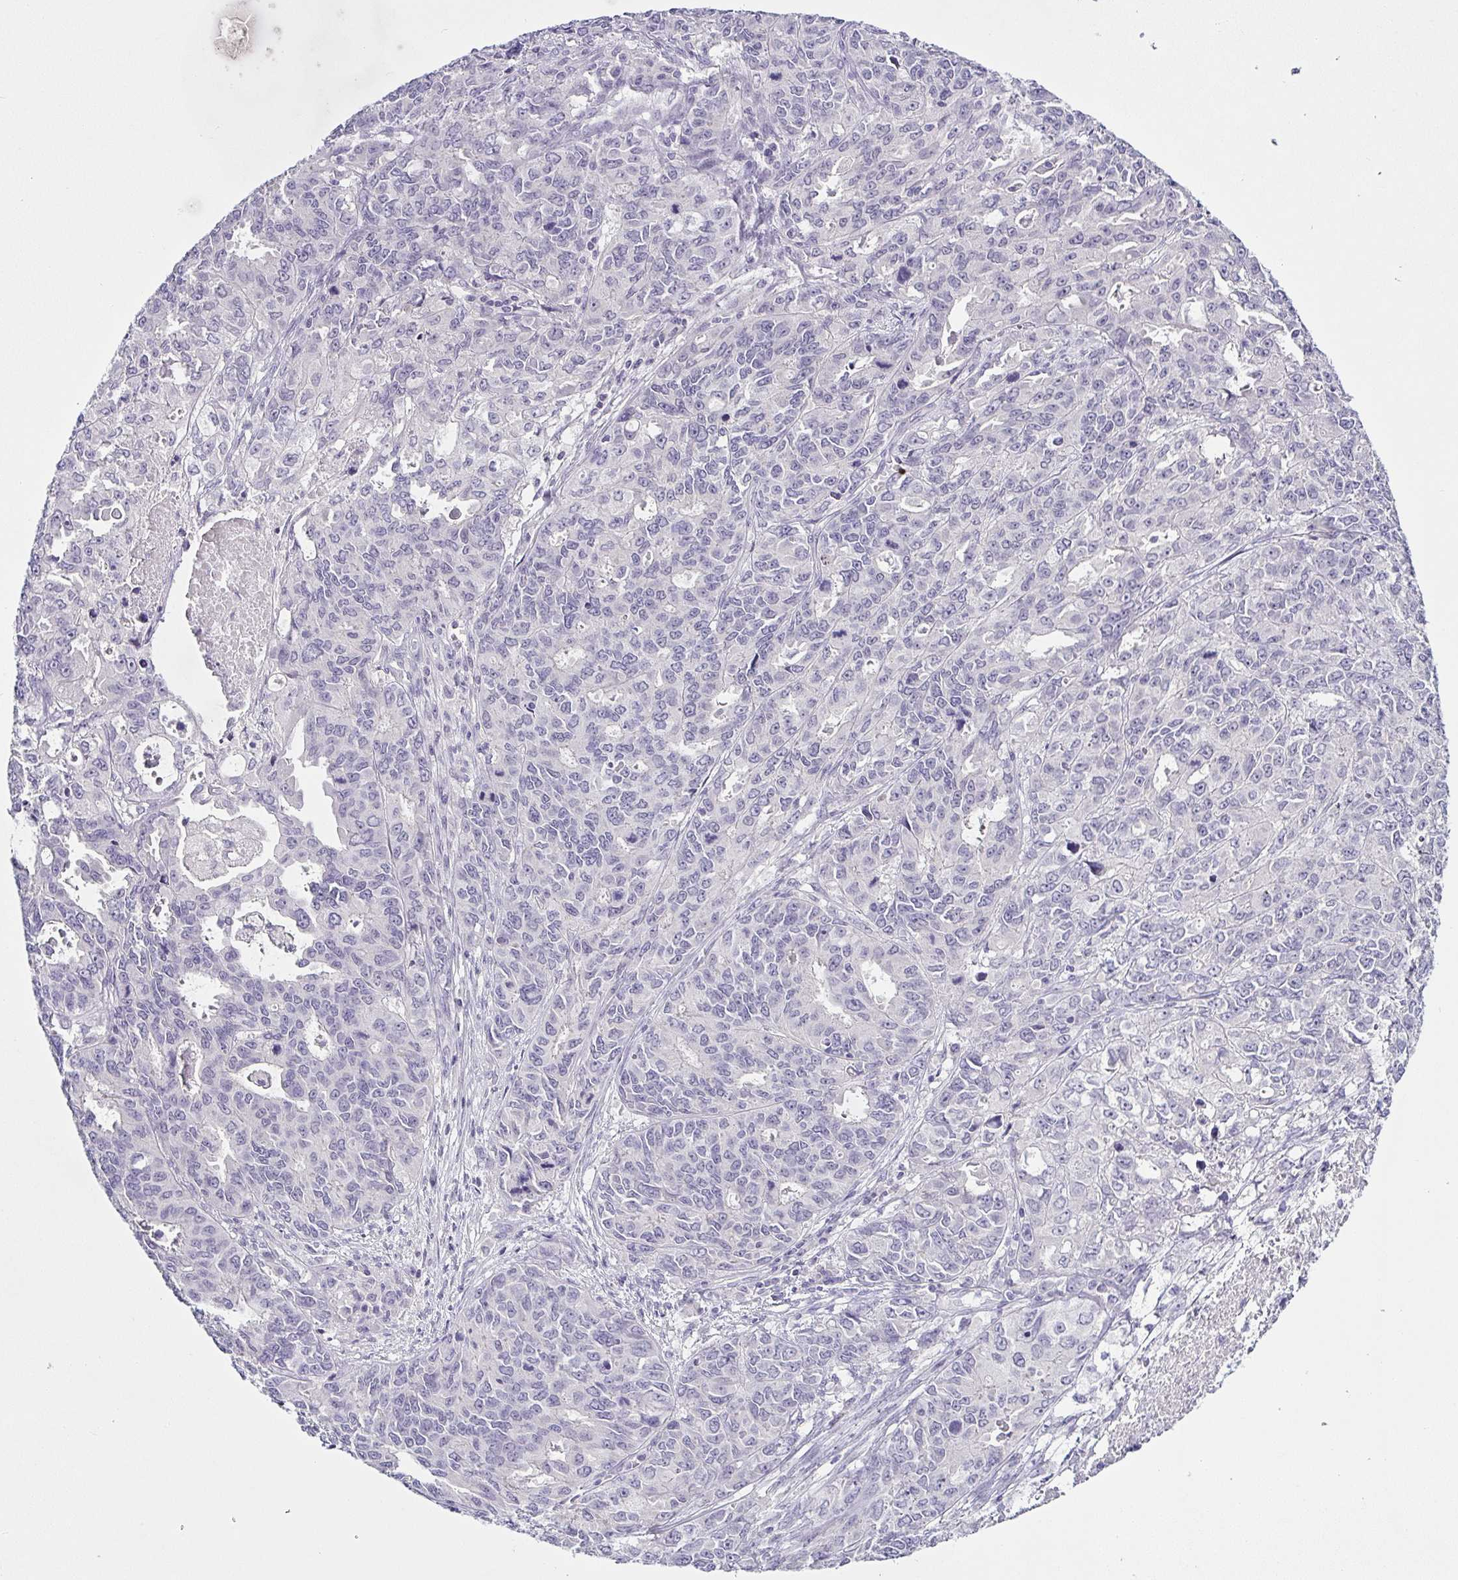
{"staining": {"intensity": "negative", "quantity": "none", "location": "none"}, "tissue": "endometrial cancer", "cell_type": "Tumor cells", "image_type": "cancer", "snomed": [{"axis": "morphology", "description": "Adenocarcinoma, NOS"}, {"axis": "topography", "description": "Uterus"}], "caption": "An immunohistochemistry micrograph of endometrial cancer is shown. There is no staining in tumor cells of endometrial cancer.", "gene": "SERPINB3", "patient": {"sex": "female", "age": 79}}